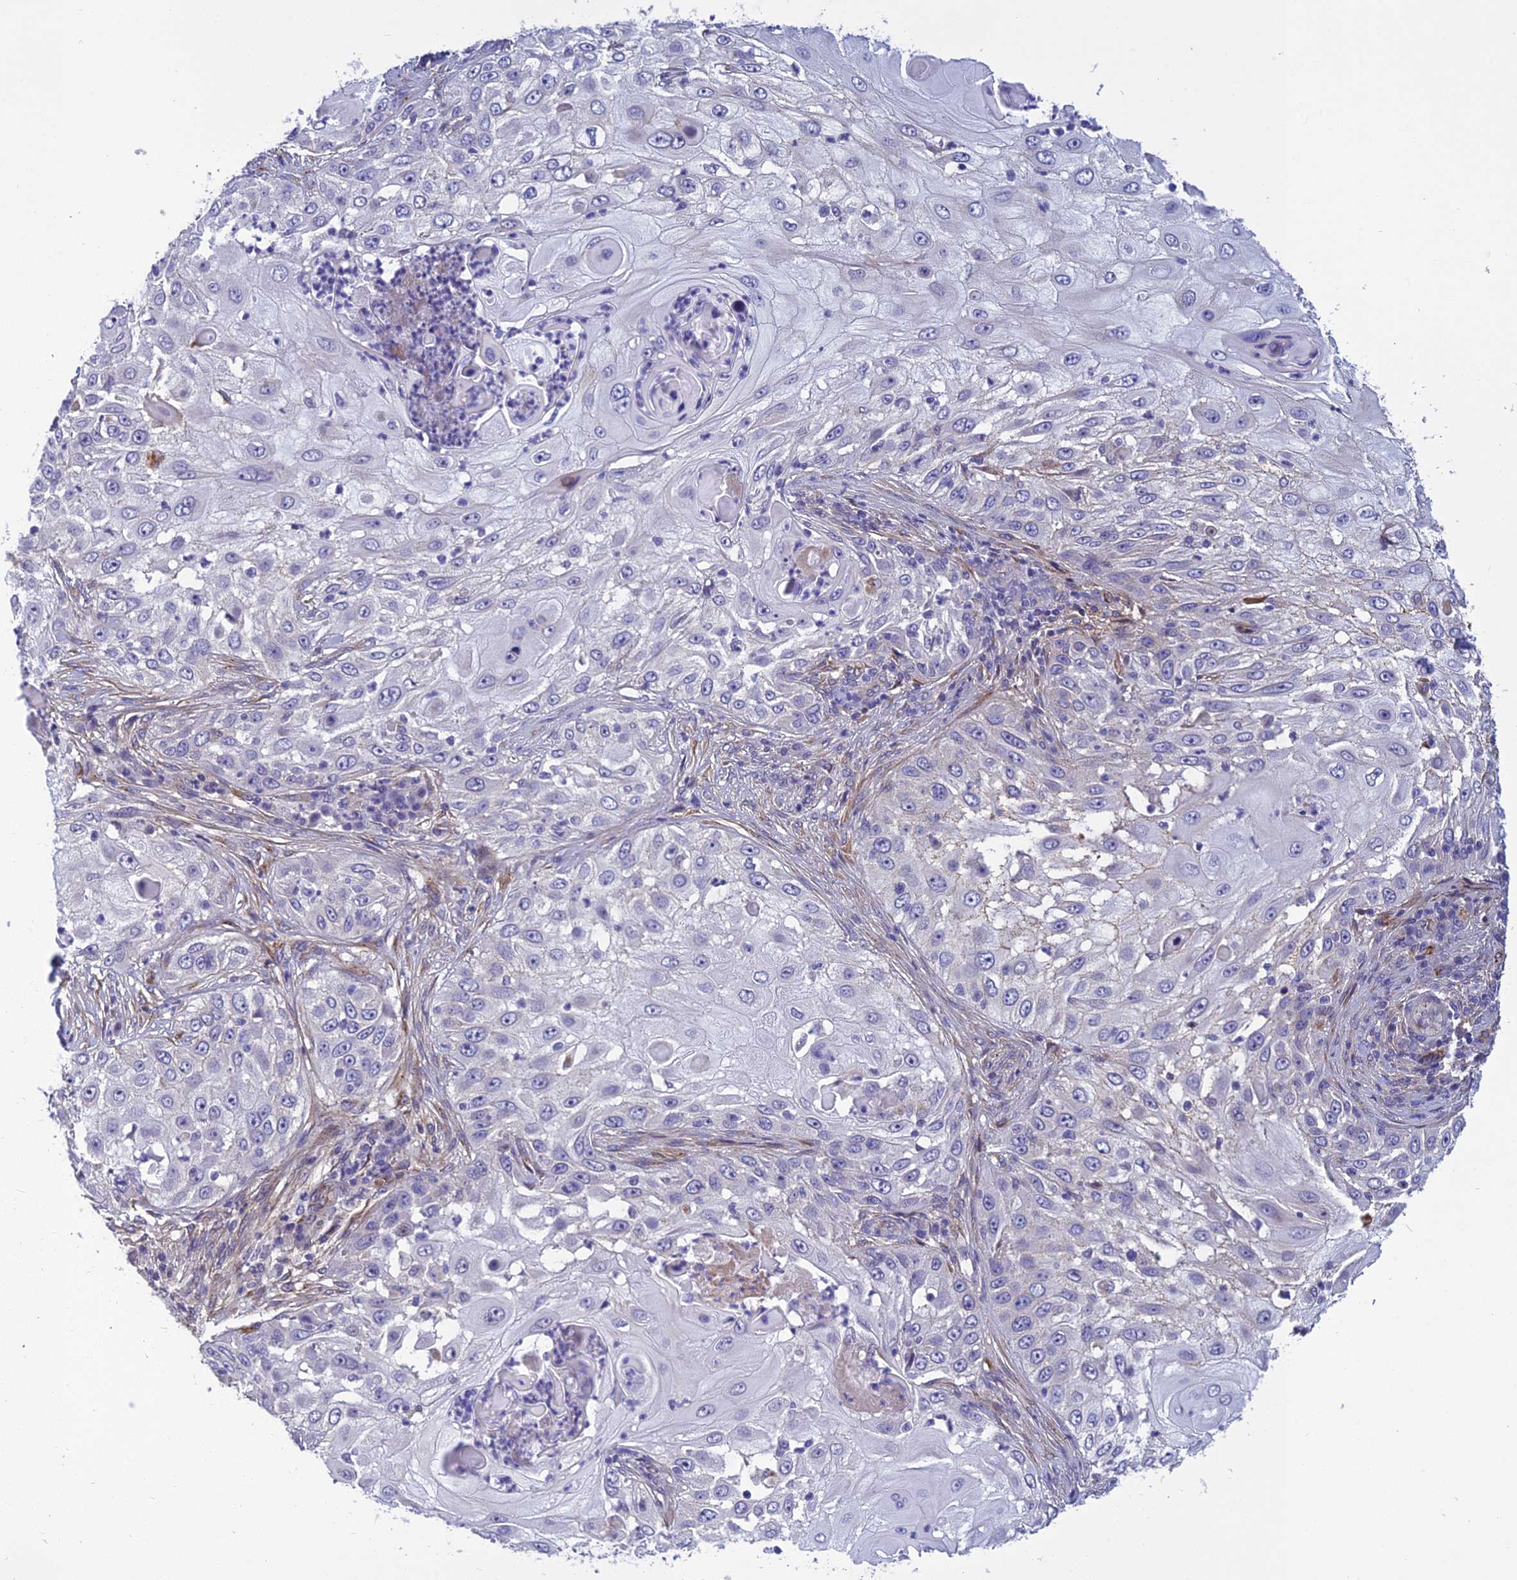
{"staining": {"intensity": "negative", "quantity": "none", "location": "none"}, "tissue": "skin cancer", "cell_type": "Tumor cells", "image_type": "cancer", "snomed": [{"axis": "morphology", "description": "Squamous cell carcinoma, NOS"}, {"axis": "topography", "description": "Skin"}], "caption": "The immunohistochemistry (IHC) photomicrograph has no significant staining in tumor cells of squamous cell carcinoma (skin) tissue. Brightfield microscopy of IHC stained with DAB (brown) and hematoxylin (blue), captured at high magnification.", "gene": "CLEC11A", "patient": {"sex": "female", "age": 44}}